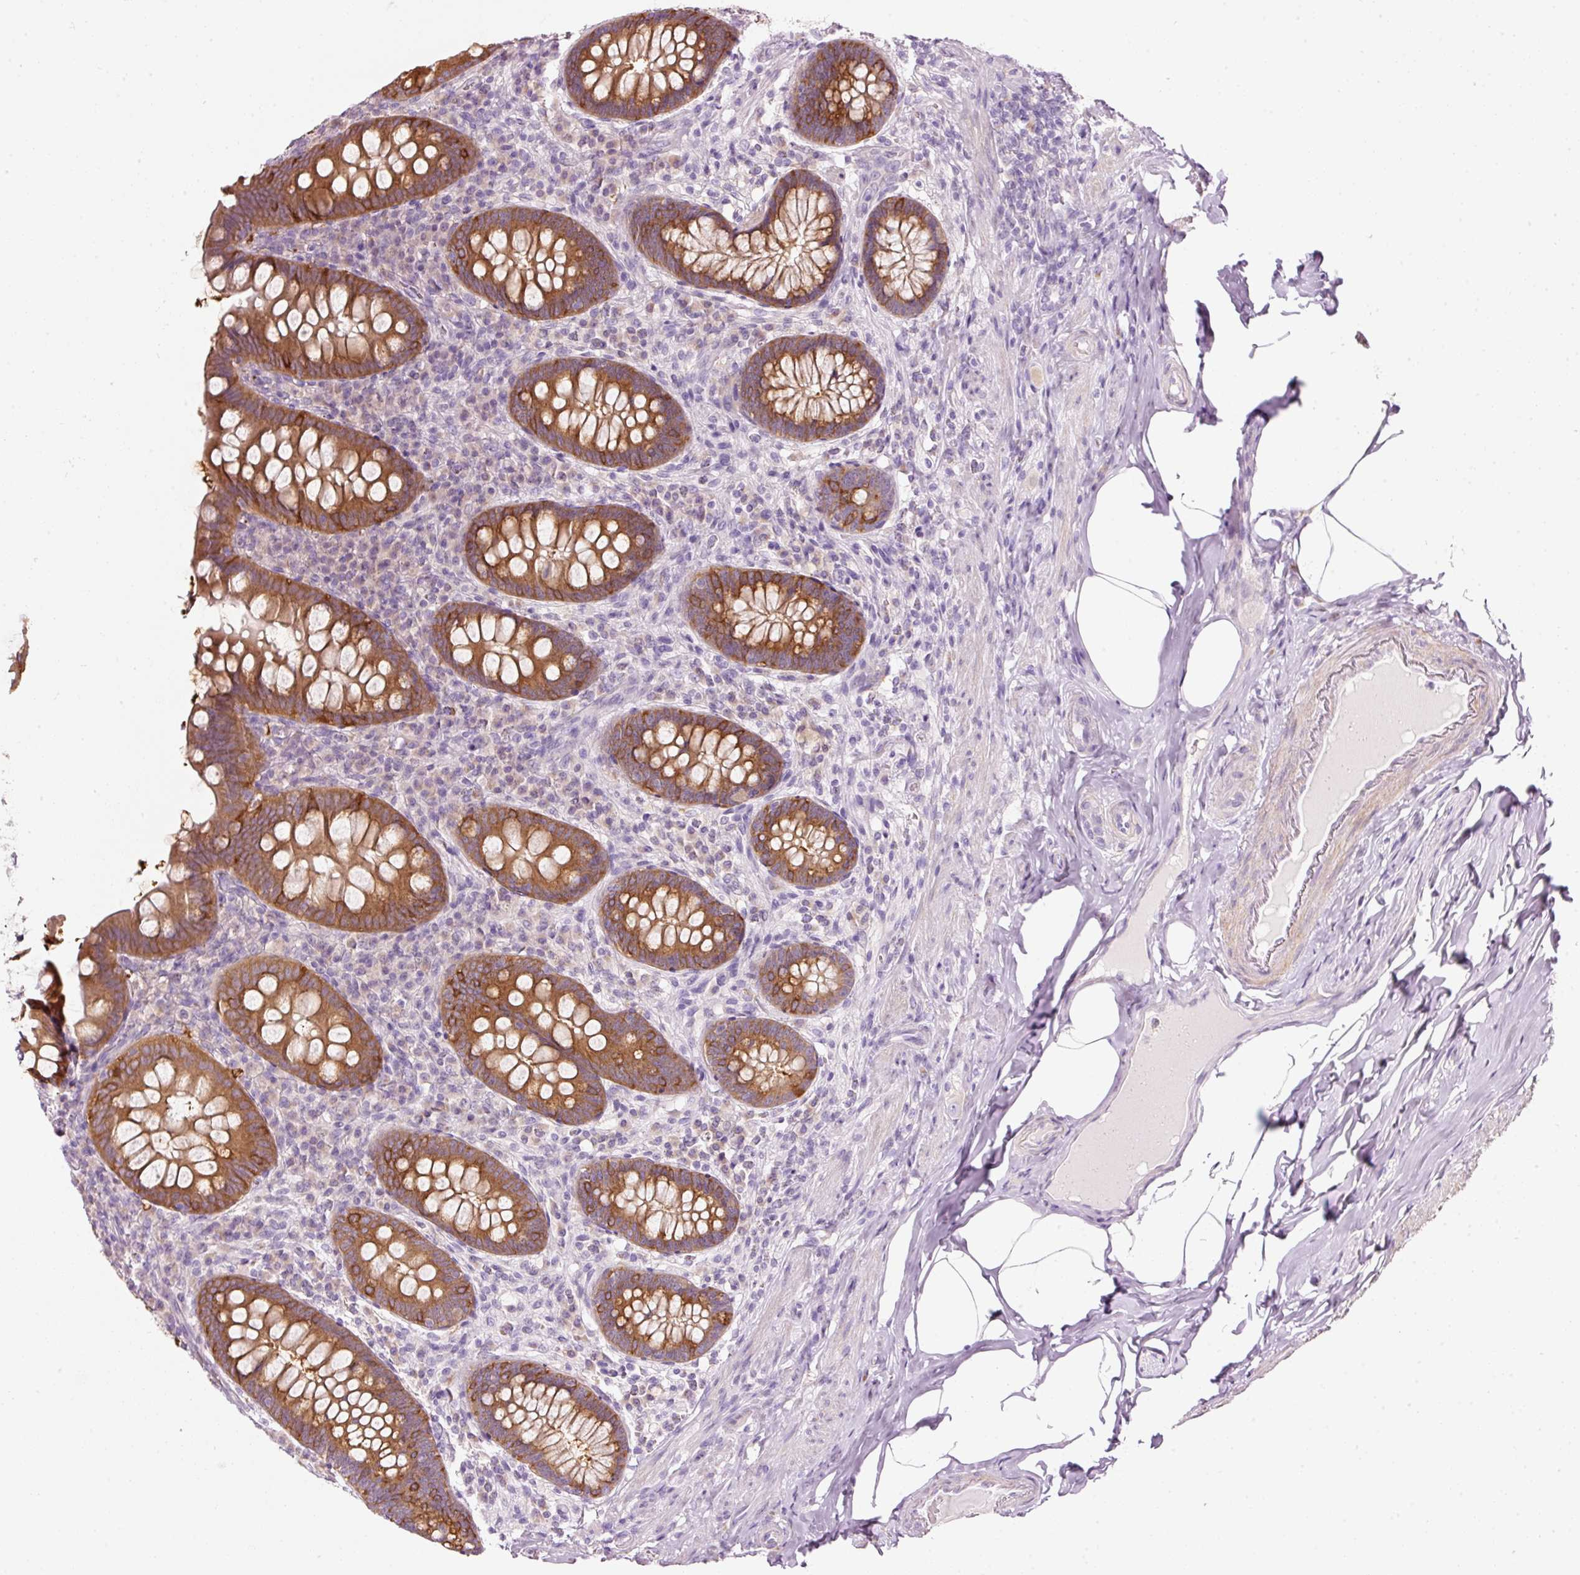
{"staining": {"intensity": "strong", "quantity": ">75%", "location": "cytoplasmic/membranous"}, "tissue": "appendix", "cell_type": "Glandular cells", "image_type": "normal", "snomed": [{"axis": "morphology", "description": "Normal tissue, NOS"}, {"axis": "topography", "description": "Appendix"}], "caption": "DAB (3,3'-diaminobenzidine) immunohistochemical staining of normal human appendix demonstrates strong cytoplasmic/membranous protein positivity in approximately >75% of glandular cells. (DAB (3,3'-diaminobenzidine) = brown stain, brightfield microscopy at high magnification).", "gene": "PDXDC1", "patient": {"sex": "male", "age": 71}}